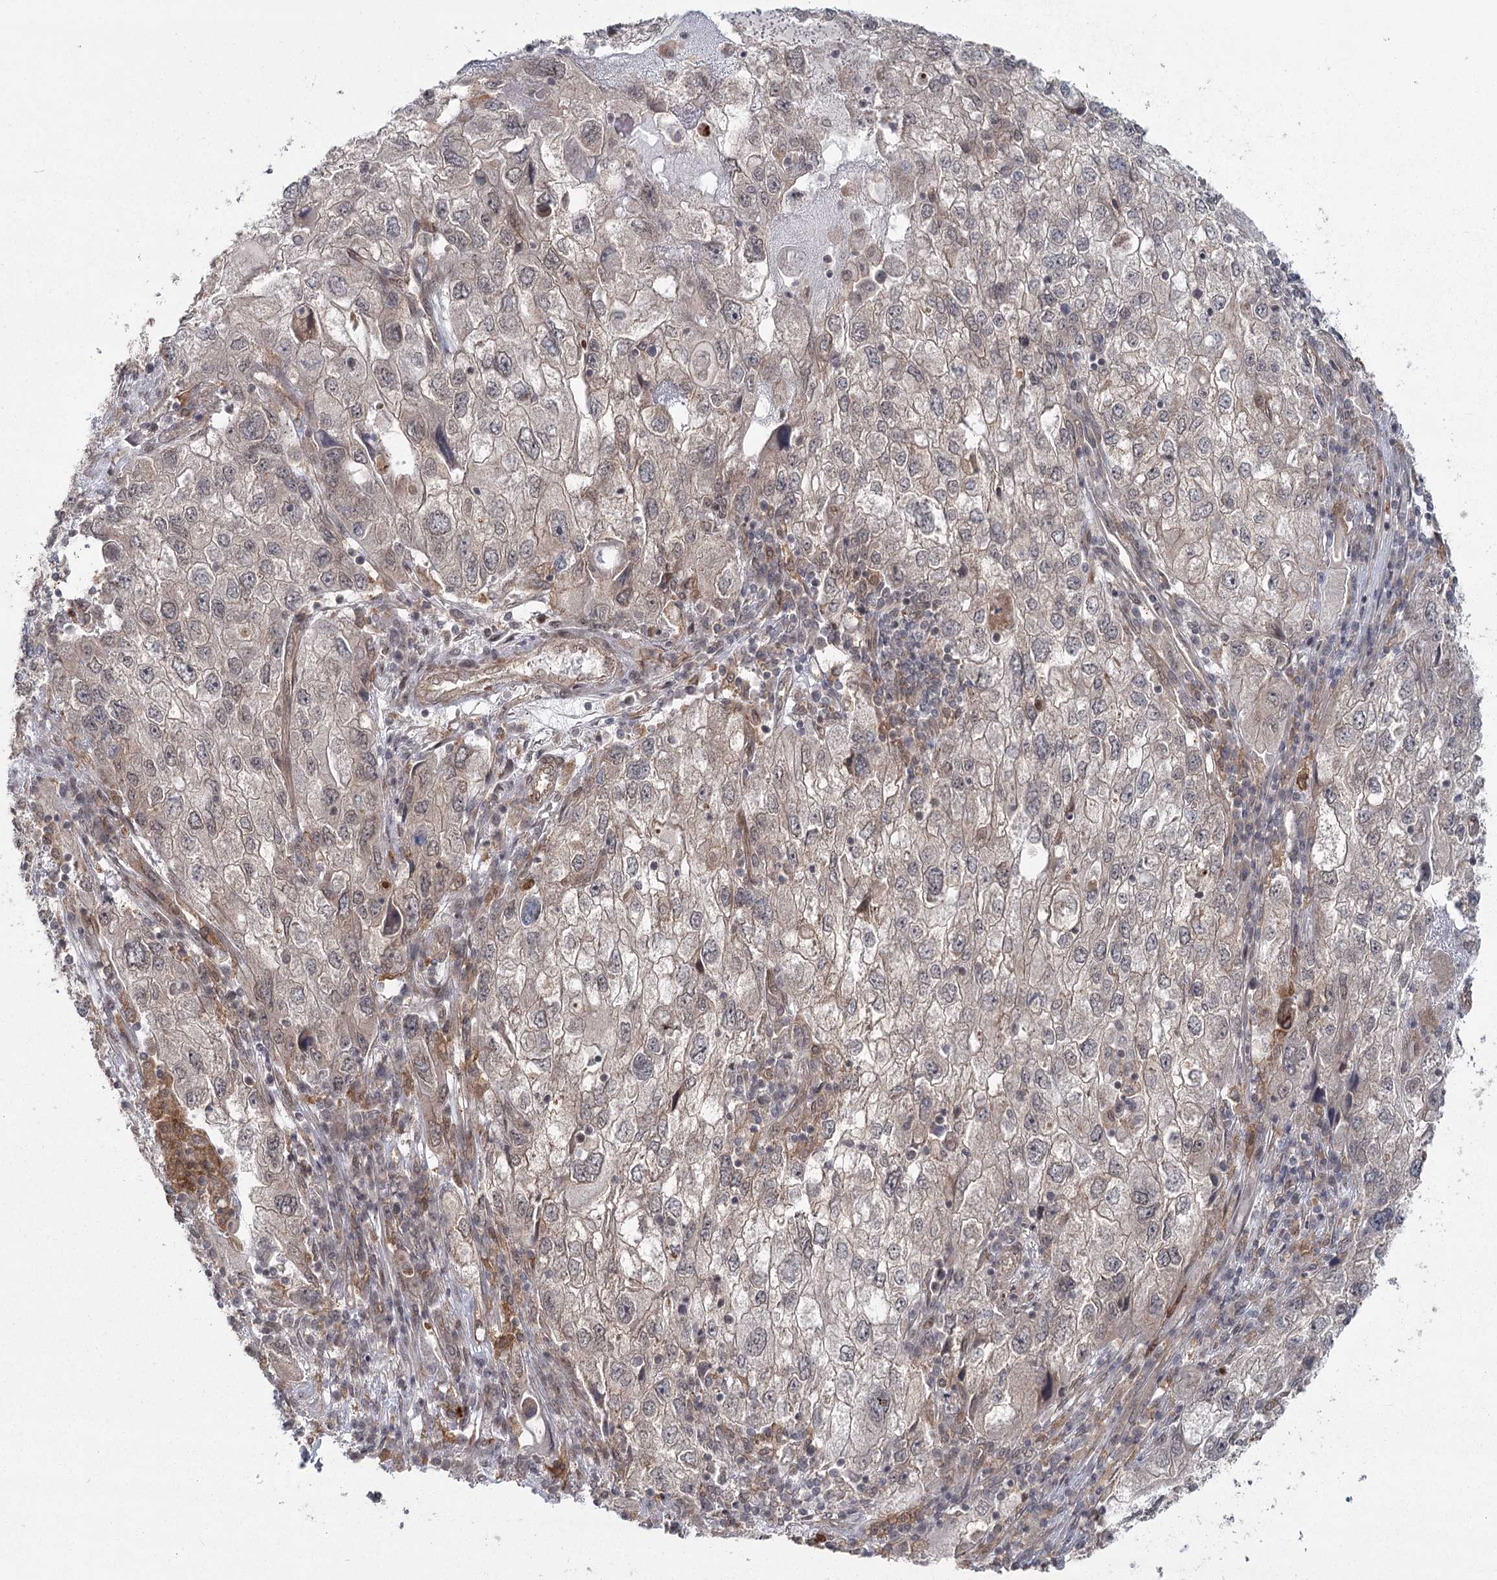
{"staining": {"intensity": "weak", "quantity": "25%-75%", "location": "cytoplasmic/membranous,nuclear"}, "tissue": "endometrial cancer", "cell_type": "Tumor cells", "image_type": "cancer", "snomed": [{"axis": "morphology", "description": "Adenocarcinoma, NOS"}, {"axis": "topography", "description": "Endometrium"}], "caption": "Brown immunohistochemical staining in endometrial adenocarcinoma exhibits weak cytoplasmic/membranous and nuclear positivity in approximately 25%-75% of tumor cells.", "gene": "AP2M1", "patient": {"sex": "female", "age": 49}}